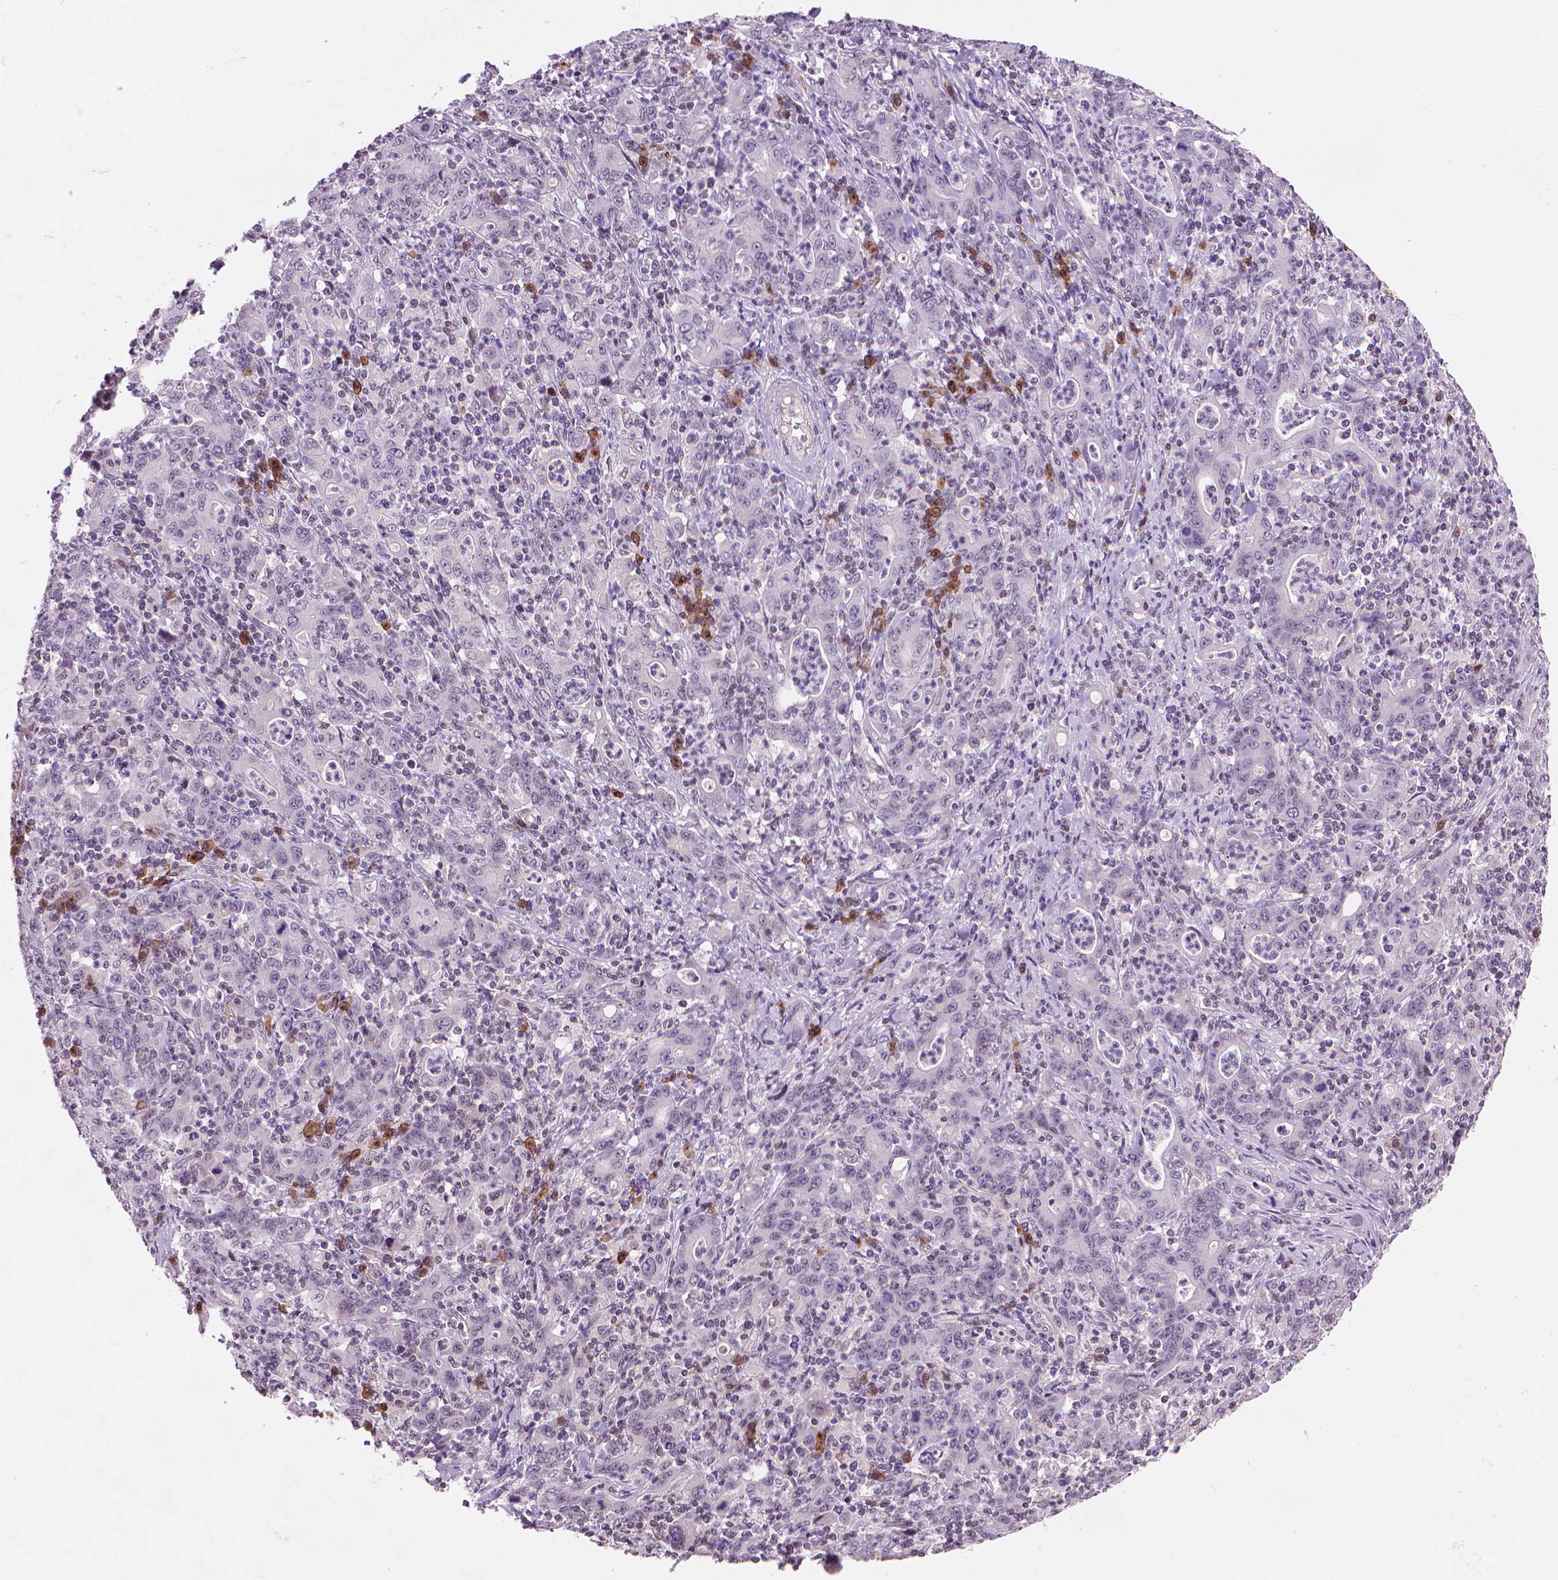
{"staining": {"intensity": "negative", "quantity": "none", "location": "none"}, "tissue": "stomach cancer", "cell_type": "Tumor cells", "image_type": "cancer", "snomed": [{"axis": "morphology", "description": "Adenocarcinoma, NOS"}, {"axis": "topography", "description": "Stomach, upper"}], "caption": "Immunohistochemistry of human stomach cancer (adenocarcinoma) displays no expression in tumor cells. The staining is performed using DAB brown chromogen with nuclei counter-stained in using hematoxylin.", "gene": "TMEM184A", "patient": {"sex": "male", "age": 69}}